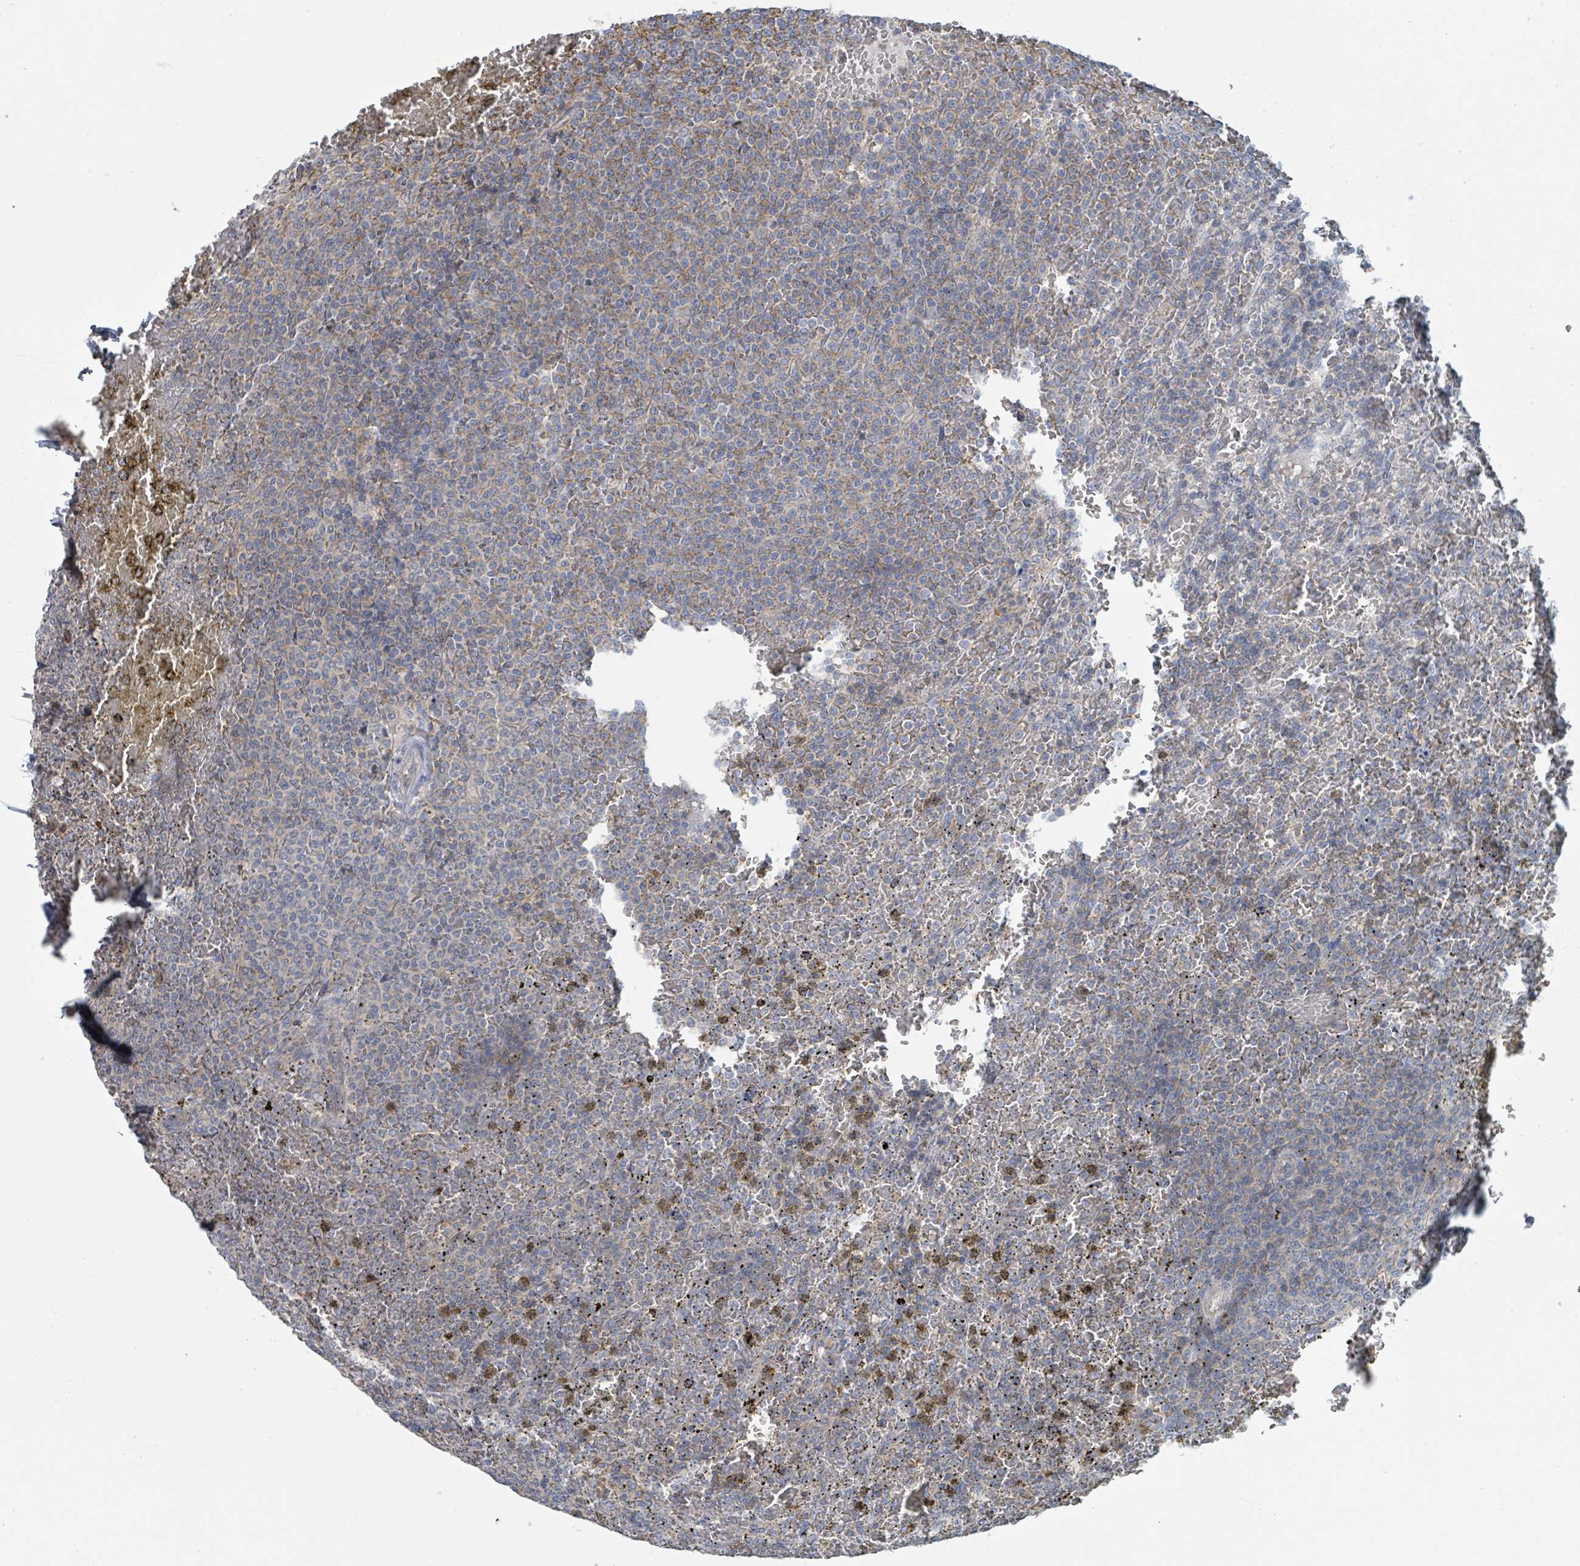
{"staining": {"intensity": "weak", "quantity": "25%-75%", "location": "cytoplasmic/membranous"}, "tissue": "lymphoma", "cell_type": "Tumor cells", "image_type": "cancer", "snomed": [{"axis": "morphology", "description": "Malignant lymphoma, non-Hodgkin's type, Low grade"}, {"axis": "topography", "description": "Spleen"}], "caption": "The histopathology image shows staining of lymphoma, revealing weak cytoplasmic/membranous protein staining (brown color) within tumor cells.", "gene": "LRRC42", "patient": {"sex": "male", "age": 60}}